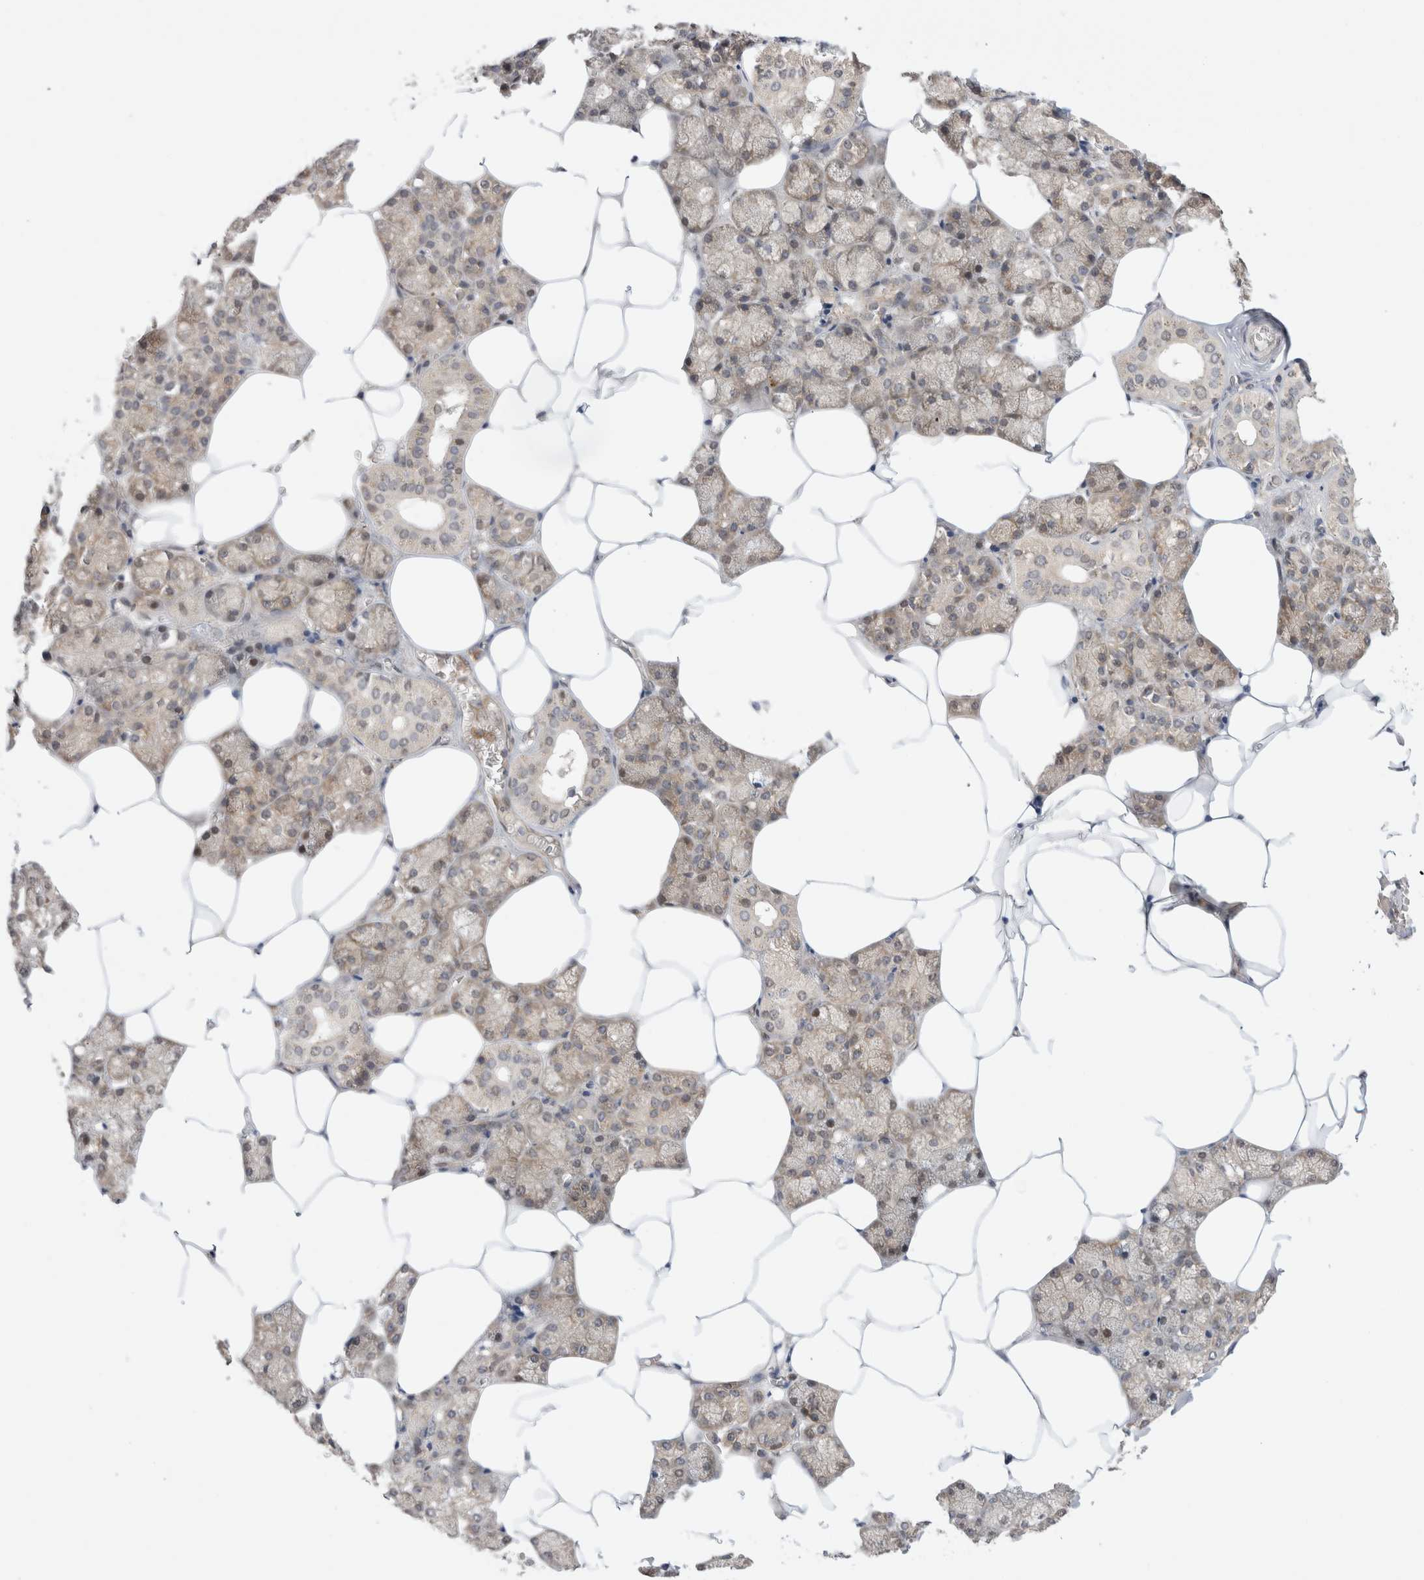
{"staining": {"intensity": "weak", "quantity": "25%-75%", "location": "cytoplasmic/membranous"}, "tissue": "salivary gland", "cell_type": "Glandular cells", "image_type": "normal", "snomed": [{"axis": "morphology", "description": "Normal tissue, NOS"}, {"axis": "topography", "description": "Salivary gland"}], "caption": "Immunohistochemical staining of unremarkable salivary gland exhibits low levels of weak cytoplasmic/membranous expression in about 25%-75% of glandular cells.", "gene": "NFKB1", "patient": {"sex": "male", "age": 62}}